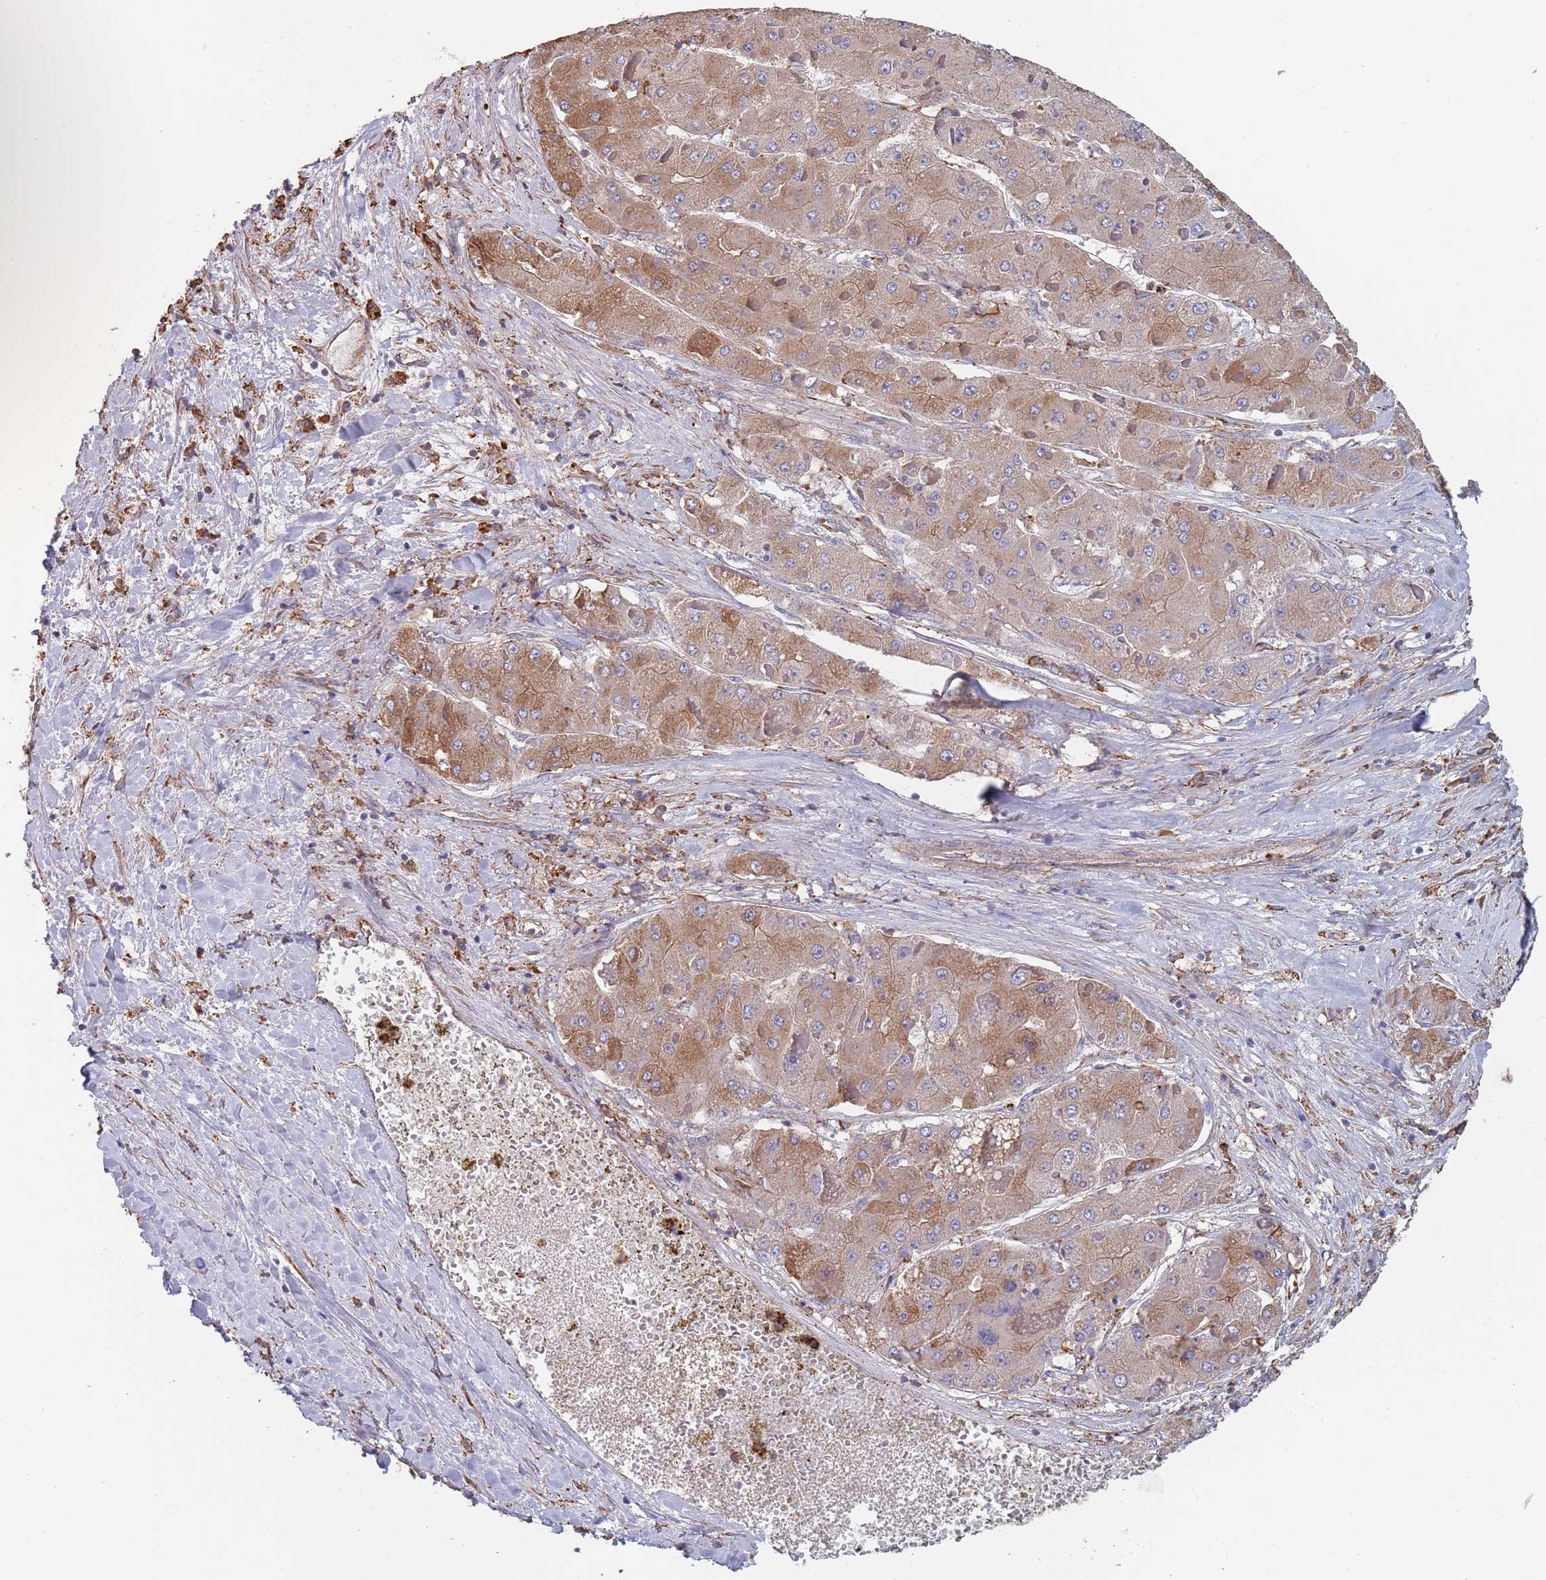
{"staining": {"intensity": "moderate", "quantity": ">75%", "location": "cytoplasmic/membranous"}, "tissue": "liver cancer", "cell_type": "Tumor cells", "image_type": "cancer", "snomed": [{"axis": "morphology", "description": "Carcinoma, Hepatocellular, NOS"}, {"axis": "topography", "description": "Liver"}], "caption": "Human liver cancer stained with a protein marker displays moderate staining in tumor cells.", "gene": "DCUN1D3", "patient": {"sex": "female", "age": 73}}